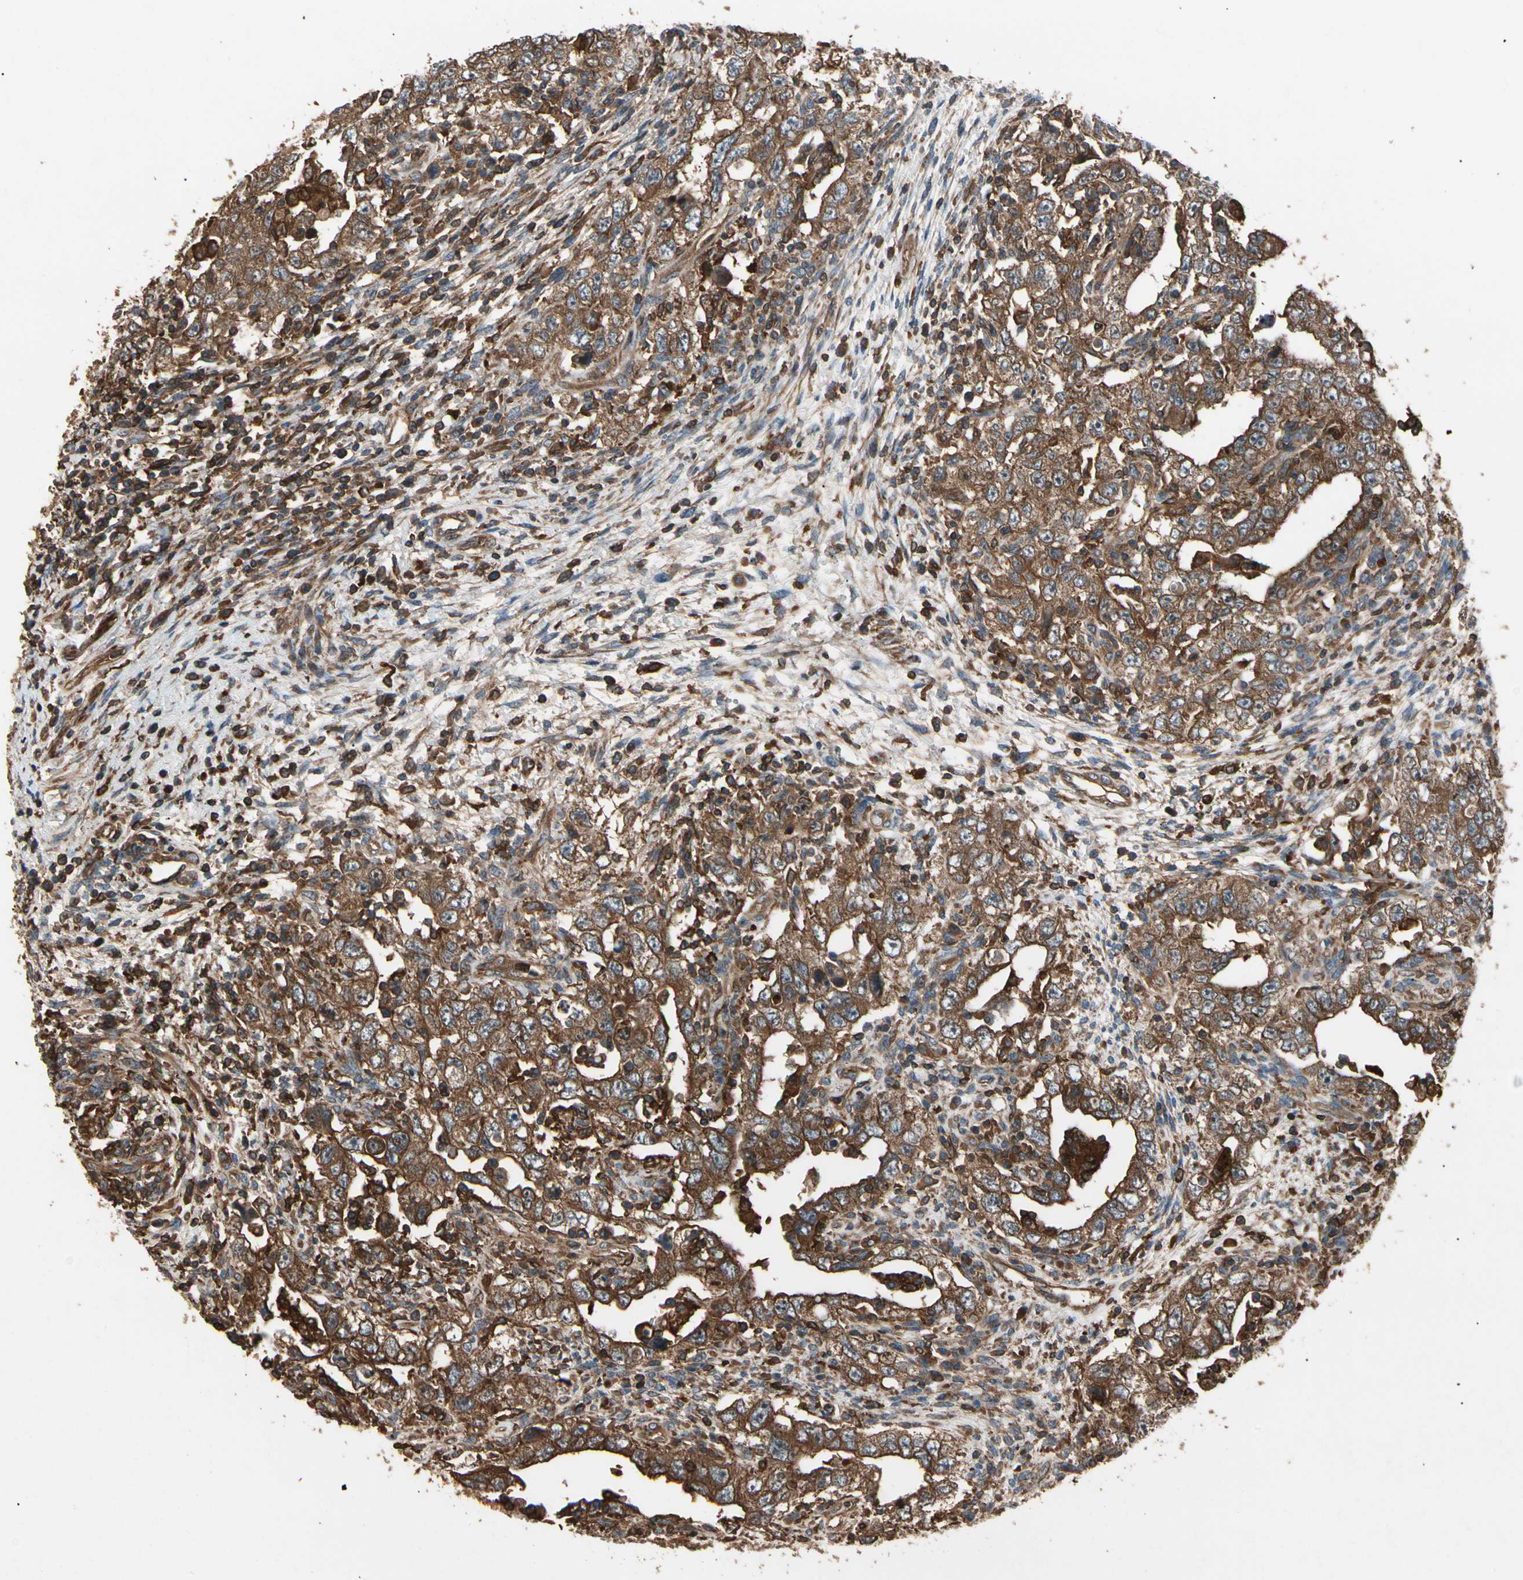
{"staining": {"intensity": "strong", "quantity": ">75%", "location": "cytoplasmic/membranous"}, "tissue": "testis cancer", "cell_type": "Tumor cells", "image_type": "cancer", "snomed": [{"axis": "morphology", "description": "Carcinoma, Embryonal, NOS"}, {"axis": "topography", "description": "Testis"}], "caption": "There is high levels of strong cytoplasmic/membranous staining in tumor cells of testis cancer, as demonstrated by immunohistochemical staining (brown color).", "gene": "AGBL2", "patient": {"sex": "male", "age": 26}}